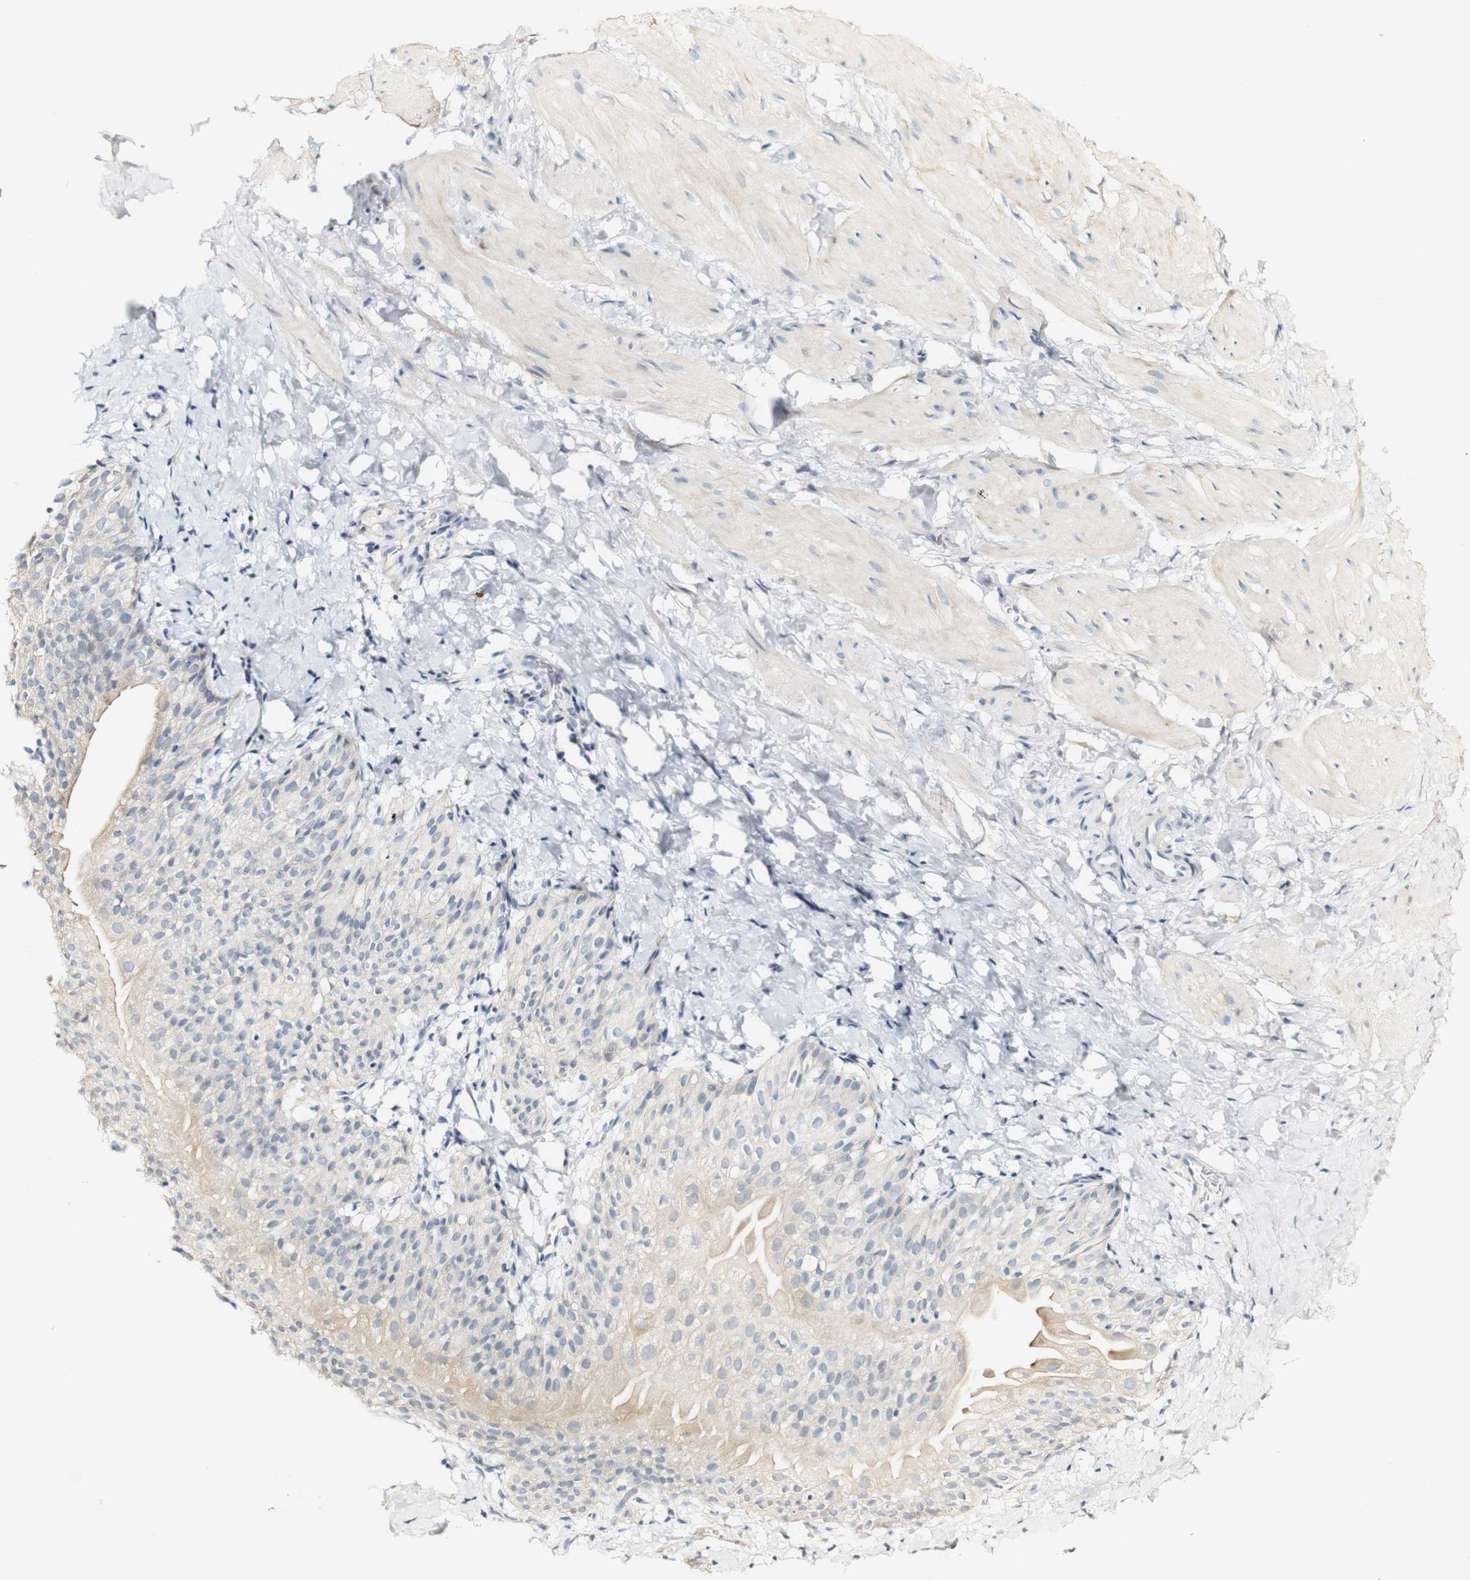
{"staining": {"intensity": "negative", "quantity": "none", "location": "none"}, "tissue": "smooth muscle", "cell_type": "Smooth muscle cells", "image_type": "normal", "snomed": [{"axis": "morphology", "description": "Normal tissue, NOS"}, {"axis": "topography", "description": "Smooth muscle"}], "caption": "Immunohistochemical staining of normal smooth muscle reveals no significant expression in smooth muscle cells. (DAB (3,3'-diaminobenzidine) IHC with hematoxylin counter stain).", "gene": "FMO3", "patient": {"sex": "male", "age": 16}}